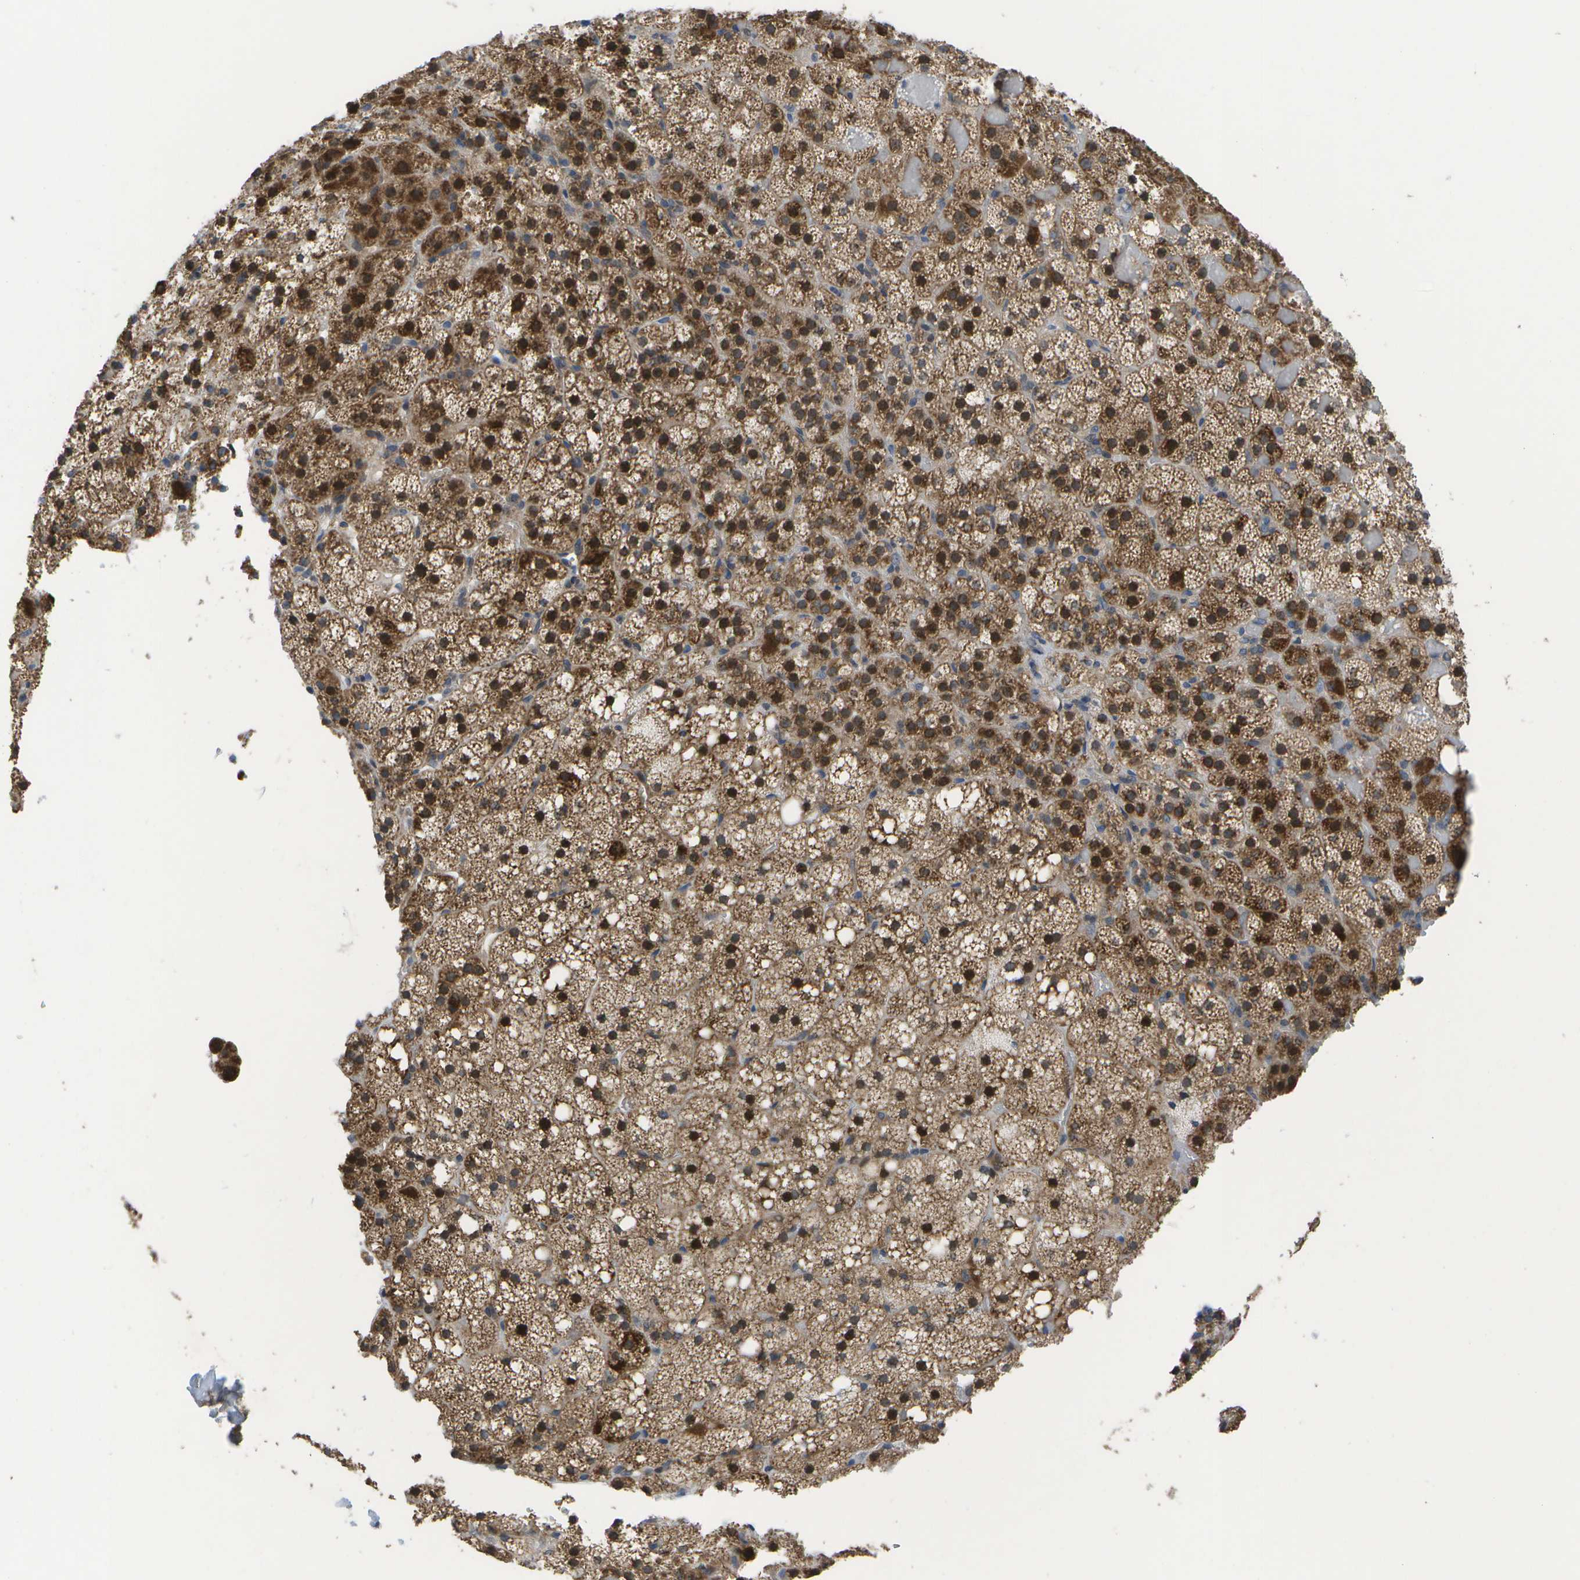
{"staining": {"intensity": "strong", "quantity": ">75%", "location": "cytoplasmic/membranous,nuclear"}, "tissue": "adrenal gland", "cell_type": "Glandular cells", "image_type": "normal", "snomed": [{"axis": "morphology", "description": "Normal tissue, NOS"}, {"axis": "topography", "description": "Adrenal gland"}], "caption": "Human adrenal gland stained for a protein (brown) exhibits strong cytoplasmic/membranous,nuclear positive staining in about >75% of glandular cells.", "gene": "HADHA", "patient": {"sex": "female", "age": 59}}